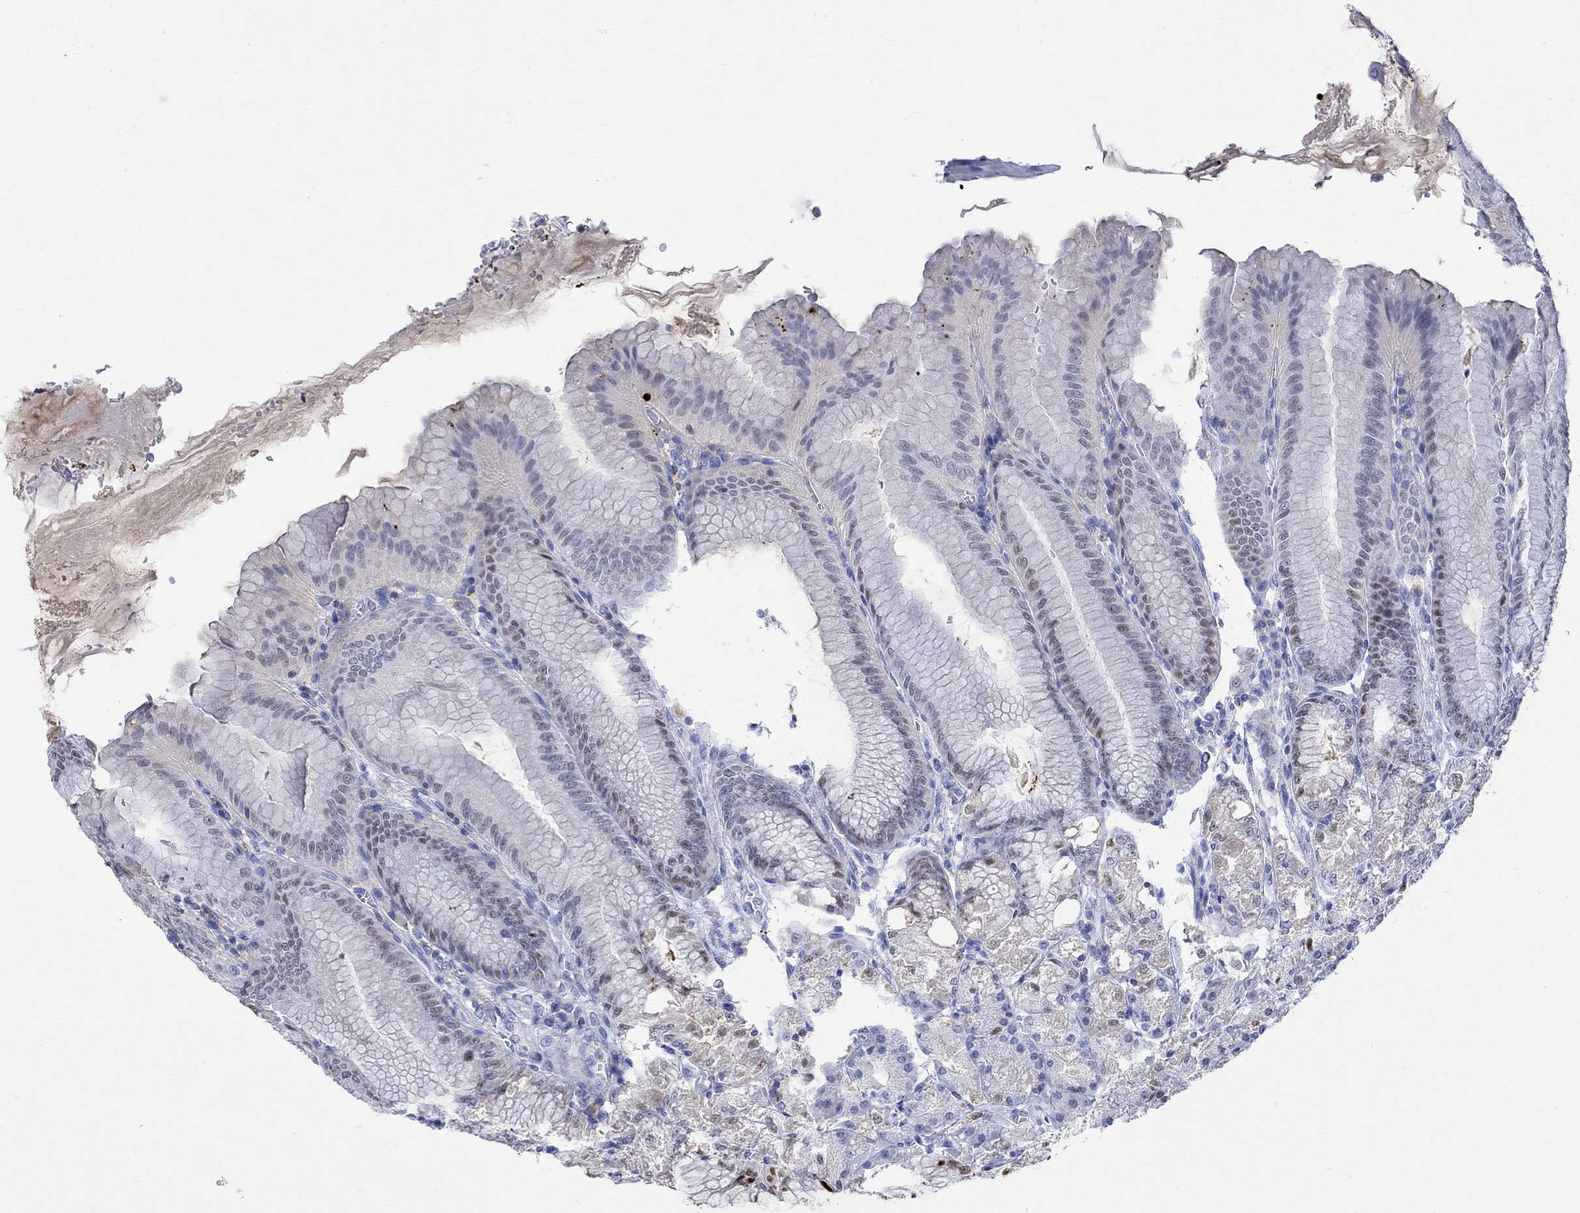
{"staining": {"intensity": "negative", "quantity": "none", "location": "none"}, "tissue": "stomach", "cell_type": "Glandular cells", "image_type": "normal", "snomed": [{"axis": "morphology", "description": "Normal tissue, NOS"}, {"axis": "topography", "description": "Stomach"}], "caption": "A high-resolution image shows immunohistochemistry staining of unremarkable stomach, which exhibits no significant expression in glandular cells.", "gene": "GCM1", "patient": {"sex": "male", "age": 71}}